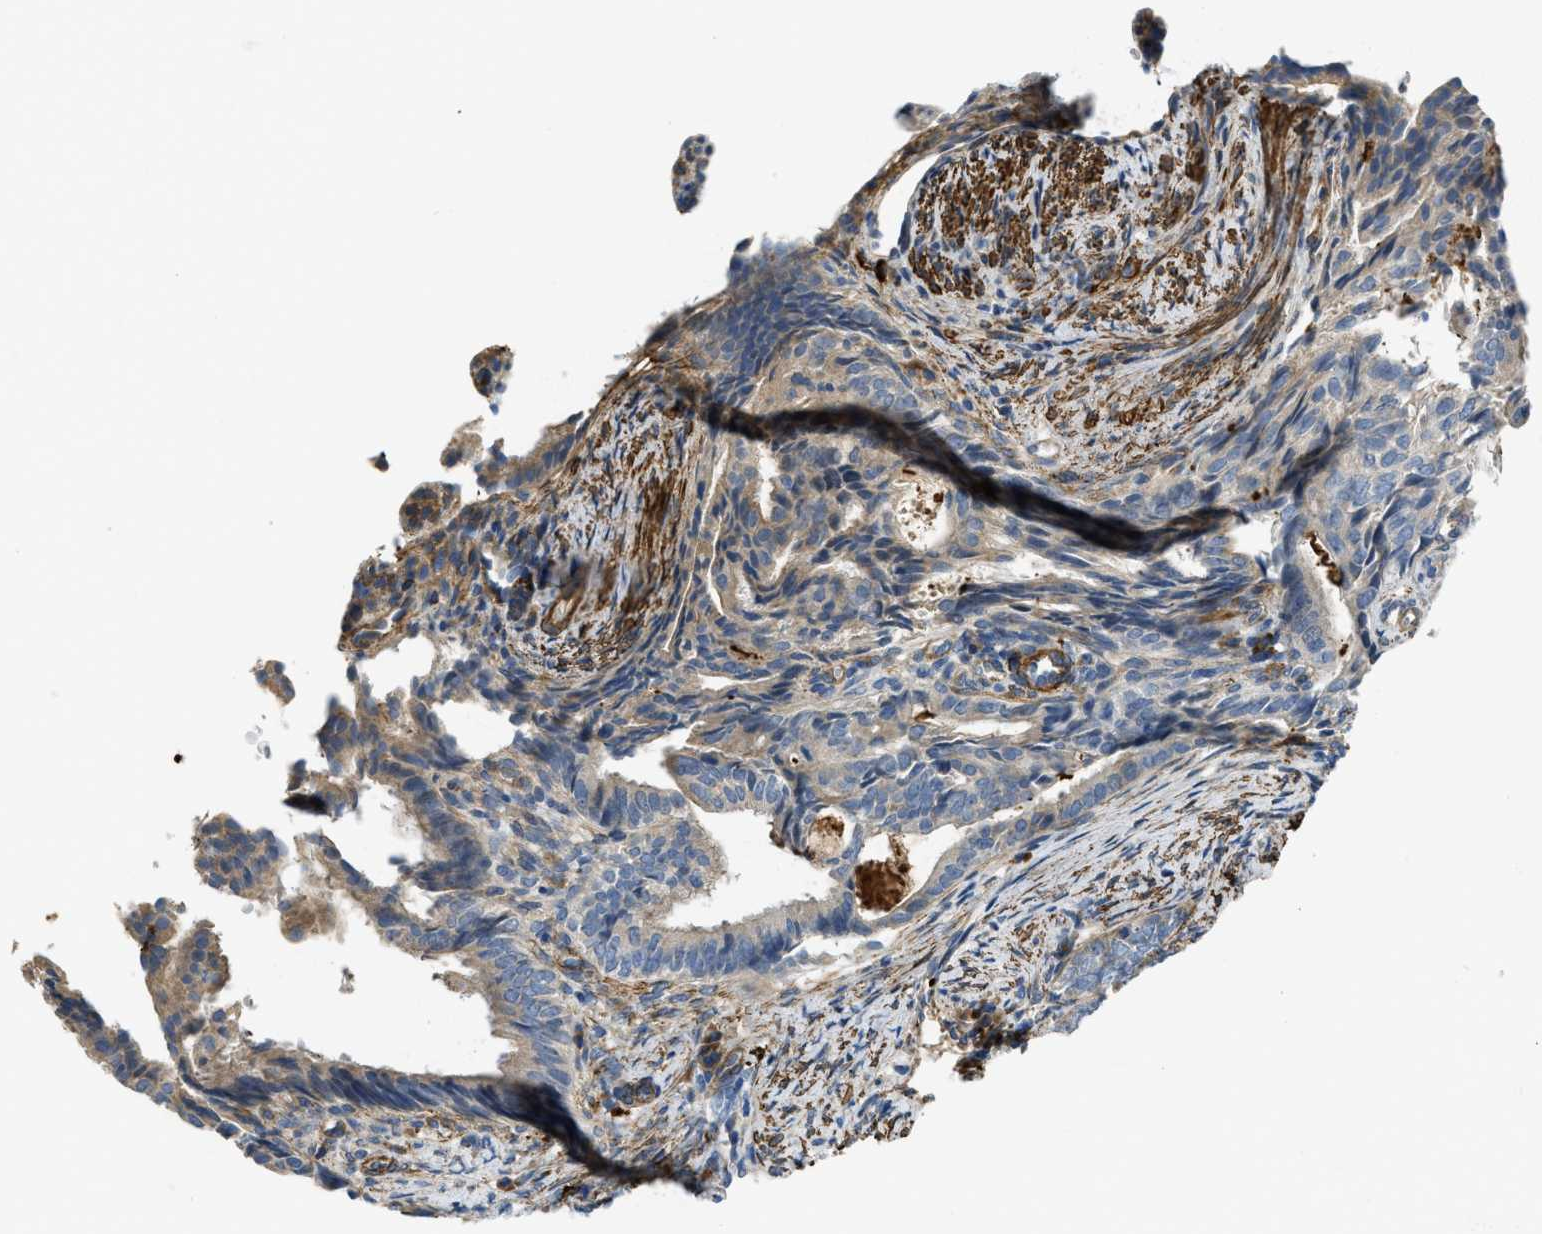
{"staining": {"intensity": "moderate", "quantity": "25%-75%", "location": "cytoplasmic/membranous"}, "tissue": "endometrial cancer", "cell_type": "Tumor cells", "image_type": "cancer", "snomed": [{"axis": "morphology", "description": "Adenocarcinoma, NOS"}, {"axis": "topography", "description": "Endometrium"}], "caption": "High-power microscopy captured an immunohistochemistry (IHC) micrograph of endometrial adenocarcinoma, revealing moderate cytoplasmic/membranous staining in about 25%-75% of tumor cells.", "gene": "BMPR1A", "patient": {"sex": "female", "age": 58}}